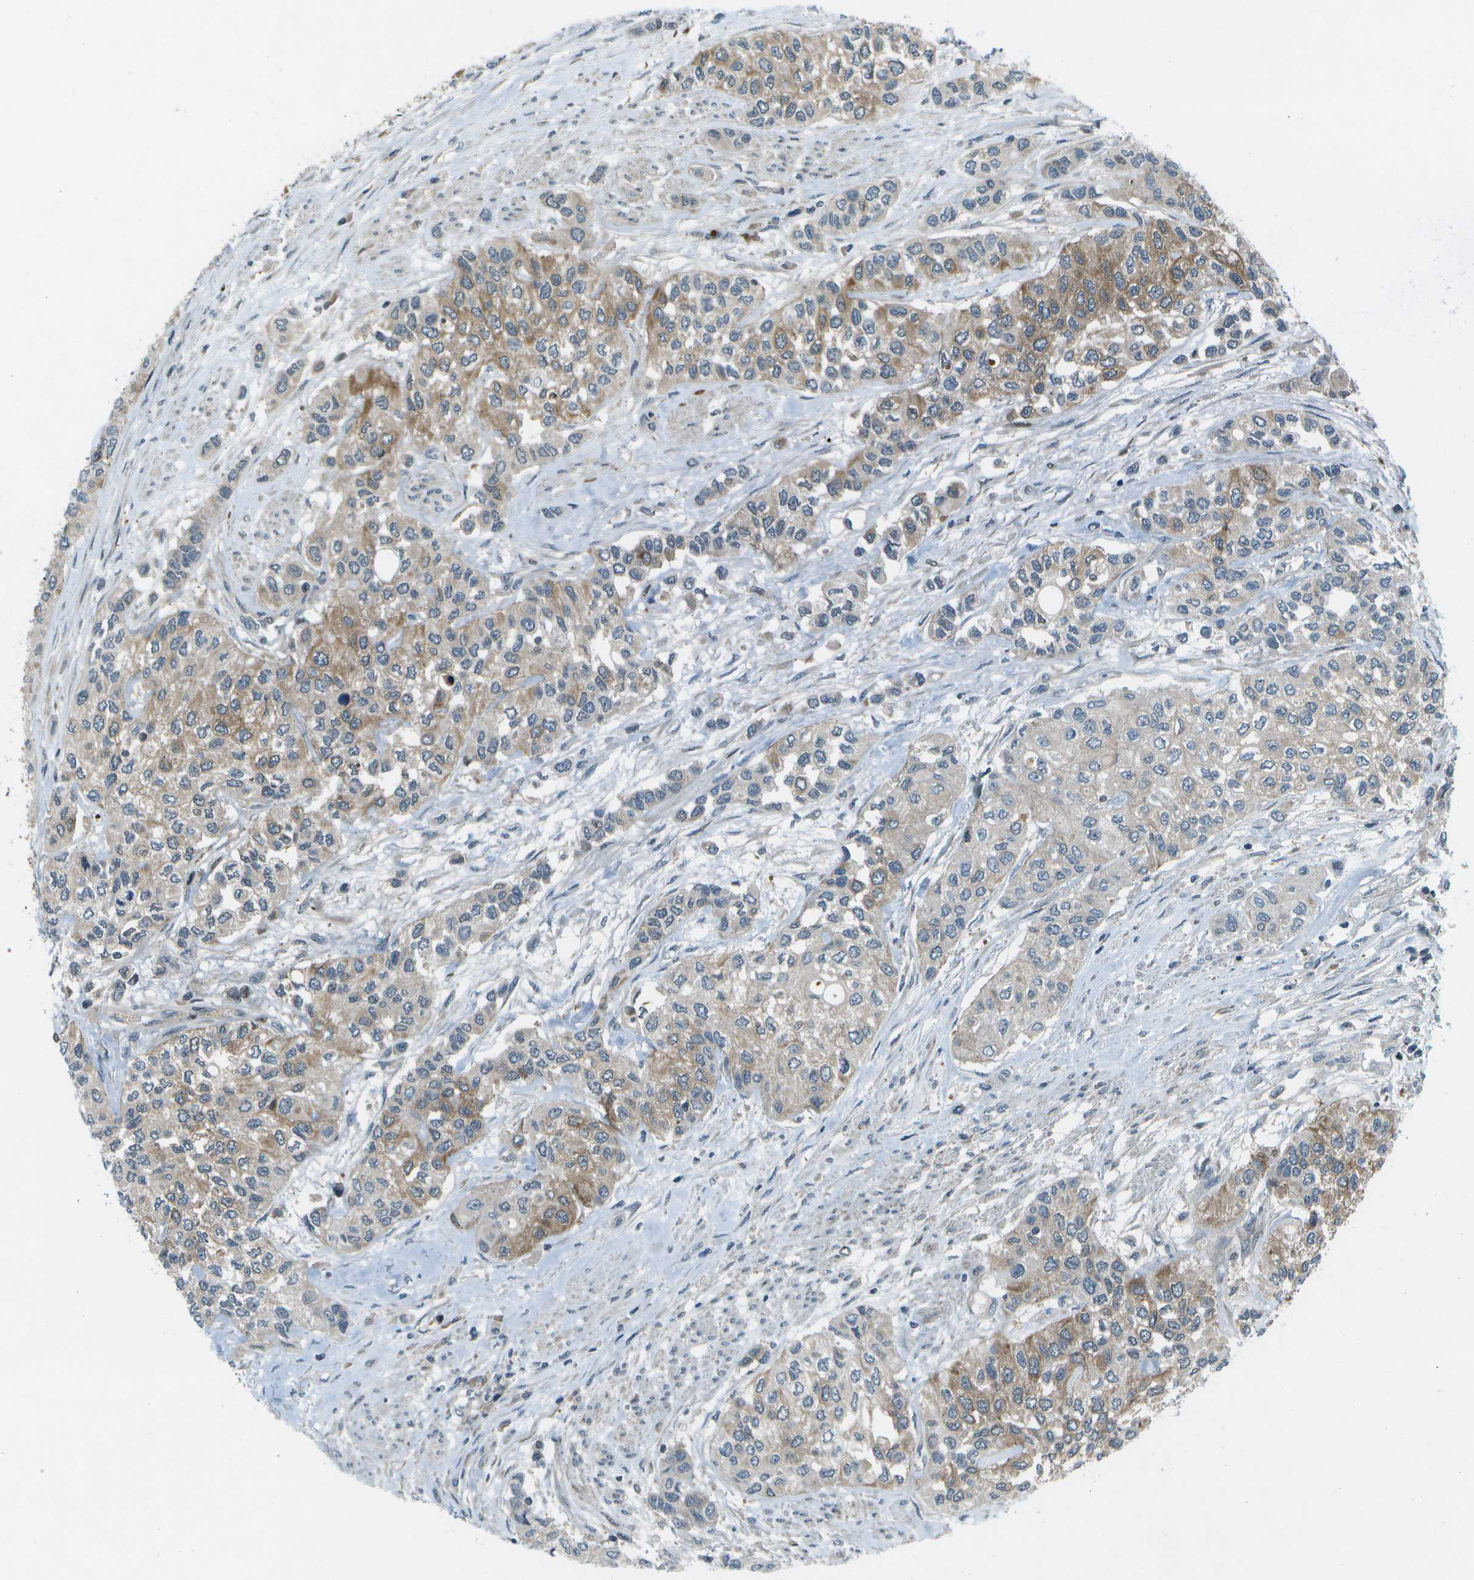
{"staining": {"intensity": "moderate", "quantity": "25%-75%", "location": "cytoplasmic/membranous"}, "tissue": "urothelial cancer", "cell_type": "Tumor cells", "image_type": "cancer", "snomed": [{"axis": "morphology", "description": "Urothelial carcinoma, High grade"}, {"axis": "topography", "description": "Urinary bladder"}], "caption": "Protein staining exhibits moderate cytoplasmic/membranous positivity in about 25%-75% of tumor cells in urothelial carcinoma (high-grade).", "gene": "TMEM19", "patient": {"sex": "female", "age": 56}}